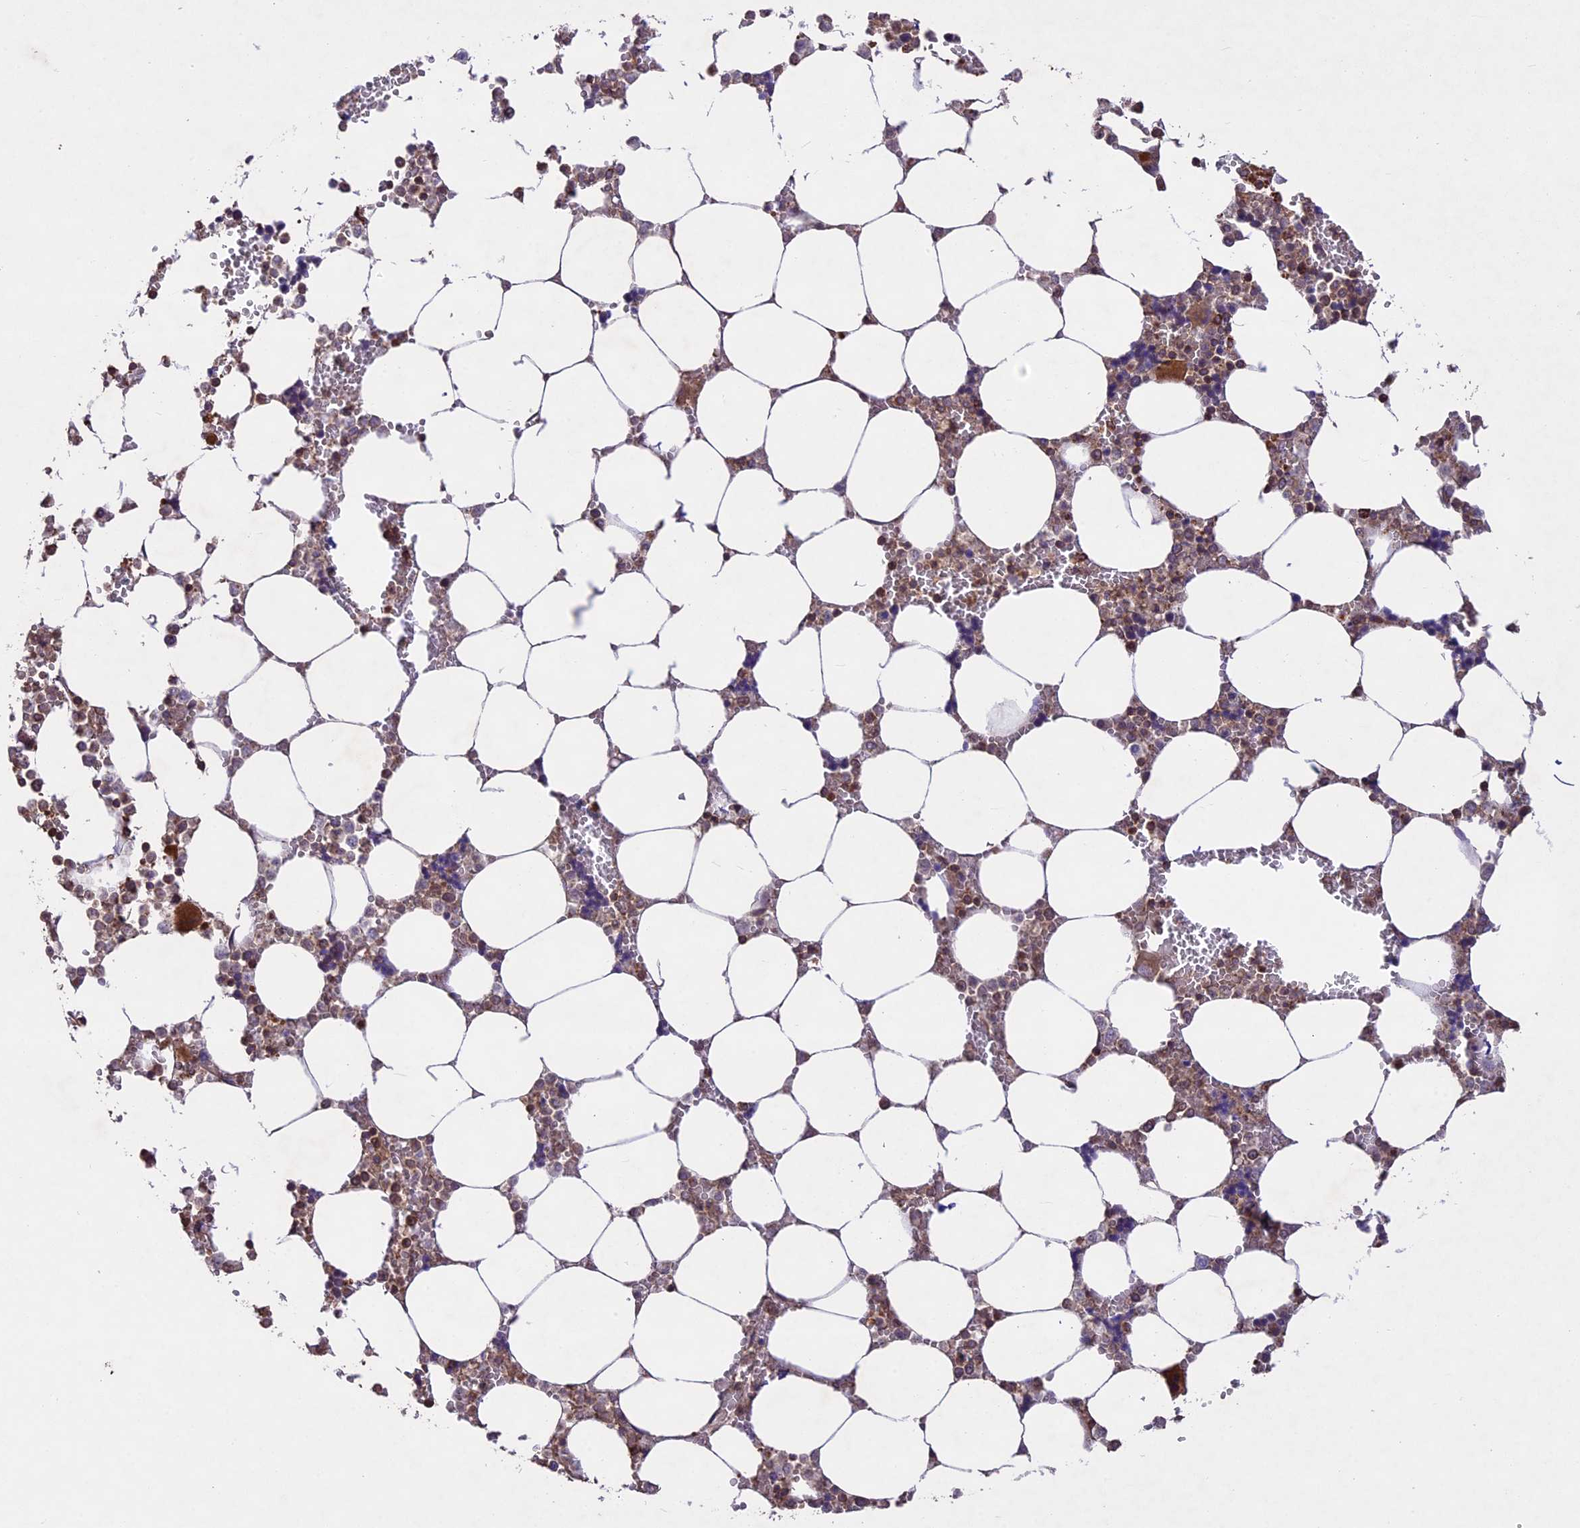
{"staining": {"intensity": "strong", "quantity": "25%-75%", "location": "cytoplasmic/membranous"}, "tissue": "bone marrow", "cell_type": "Hematopoietic cells", "image_type": "normal", "snomed": [{"axis": "morphology", "description": "Normal tissue, NOS"}, {"axis": "topography", "description": "Bone marrow"}], "caption": "Human bone marrow stained with a brown dye demonstrates strong cytoplasmic/membranous positive expression in about 25%-75% of hematopoietic cells.", "gene": "DGKH", "patient": {"sex": "male", "age": 64}}